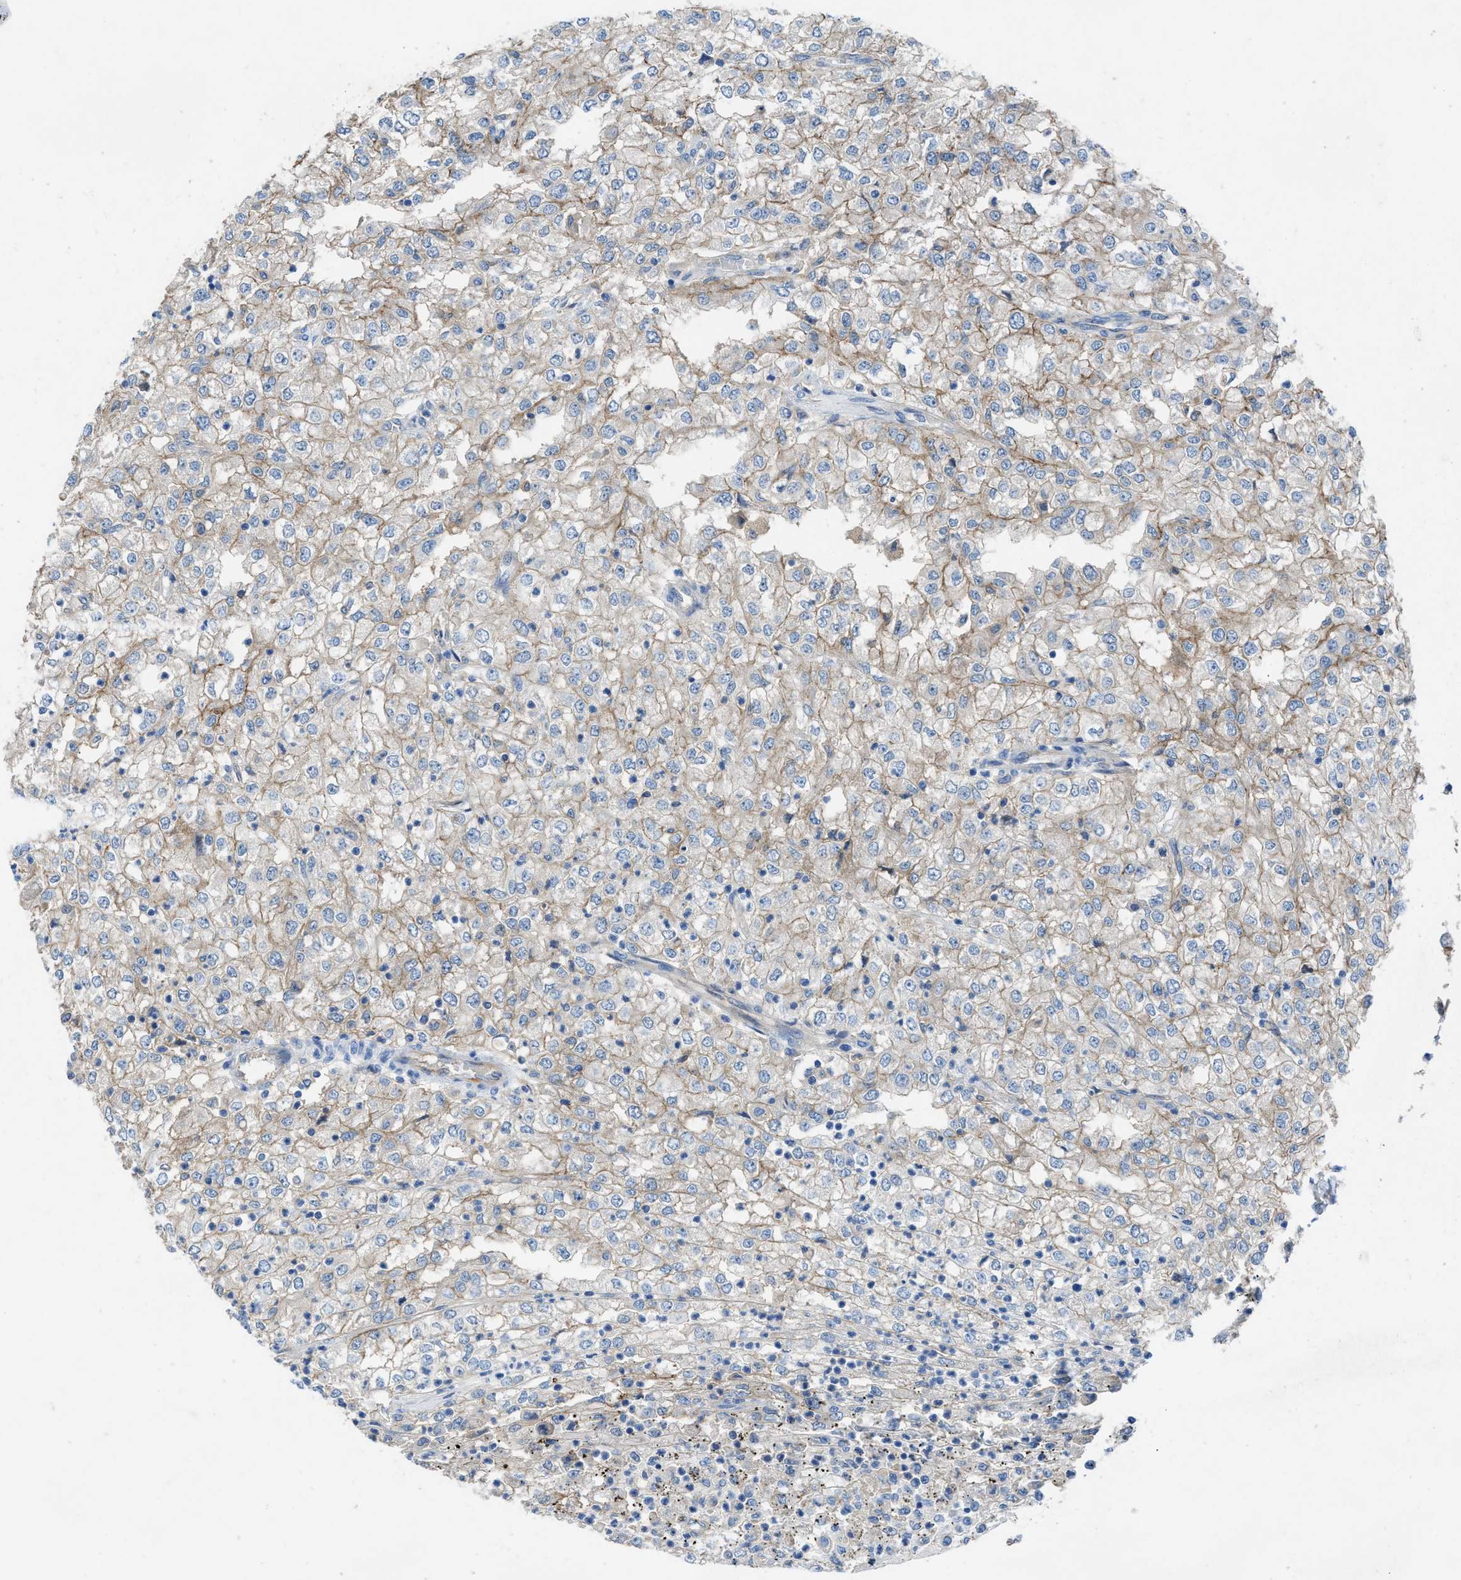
{"staining": {"intensity": "weak", "quantity": ">75%", "location": "cytoplasmic/membranous"}, "tissue": "renal cancer", "cell_type": "Tumor cells", "image_type": "cancer", "snomed": [{"axis": "morphology", "description": "Adenocarcinoma, NOS"}, {"axis": "topography", "description": "Kidney"}], "caption": "IHC image of neoplastic tissue: human renal cancer stained using IHC demonstrates low levels of weak protein expression localized specifically in the cytoplasmic/membranous of tumor cells, appearing as a cytoplasmic/membranous brown color.", "gene": "PTGFRN", "patient": {"sex": "female", "age": 54}}